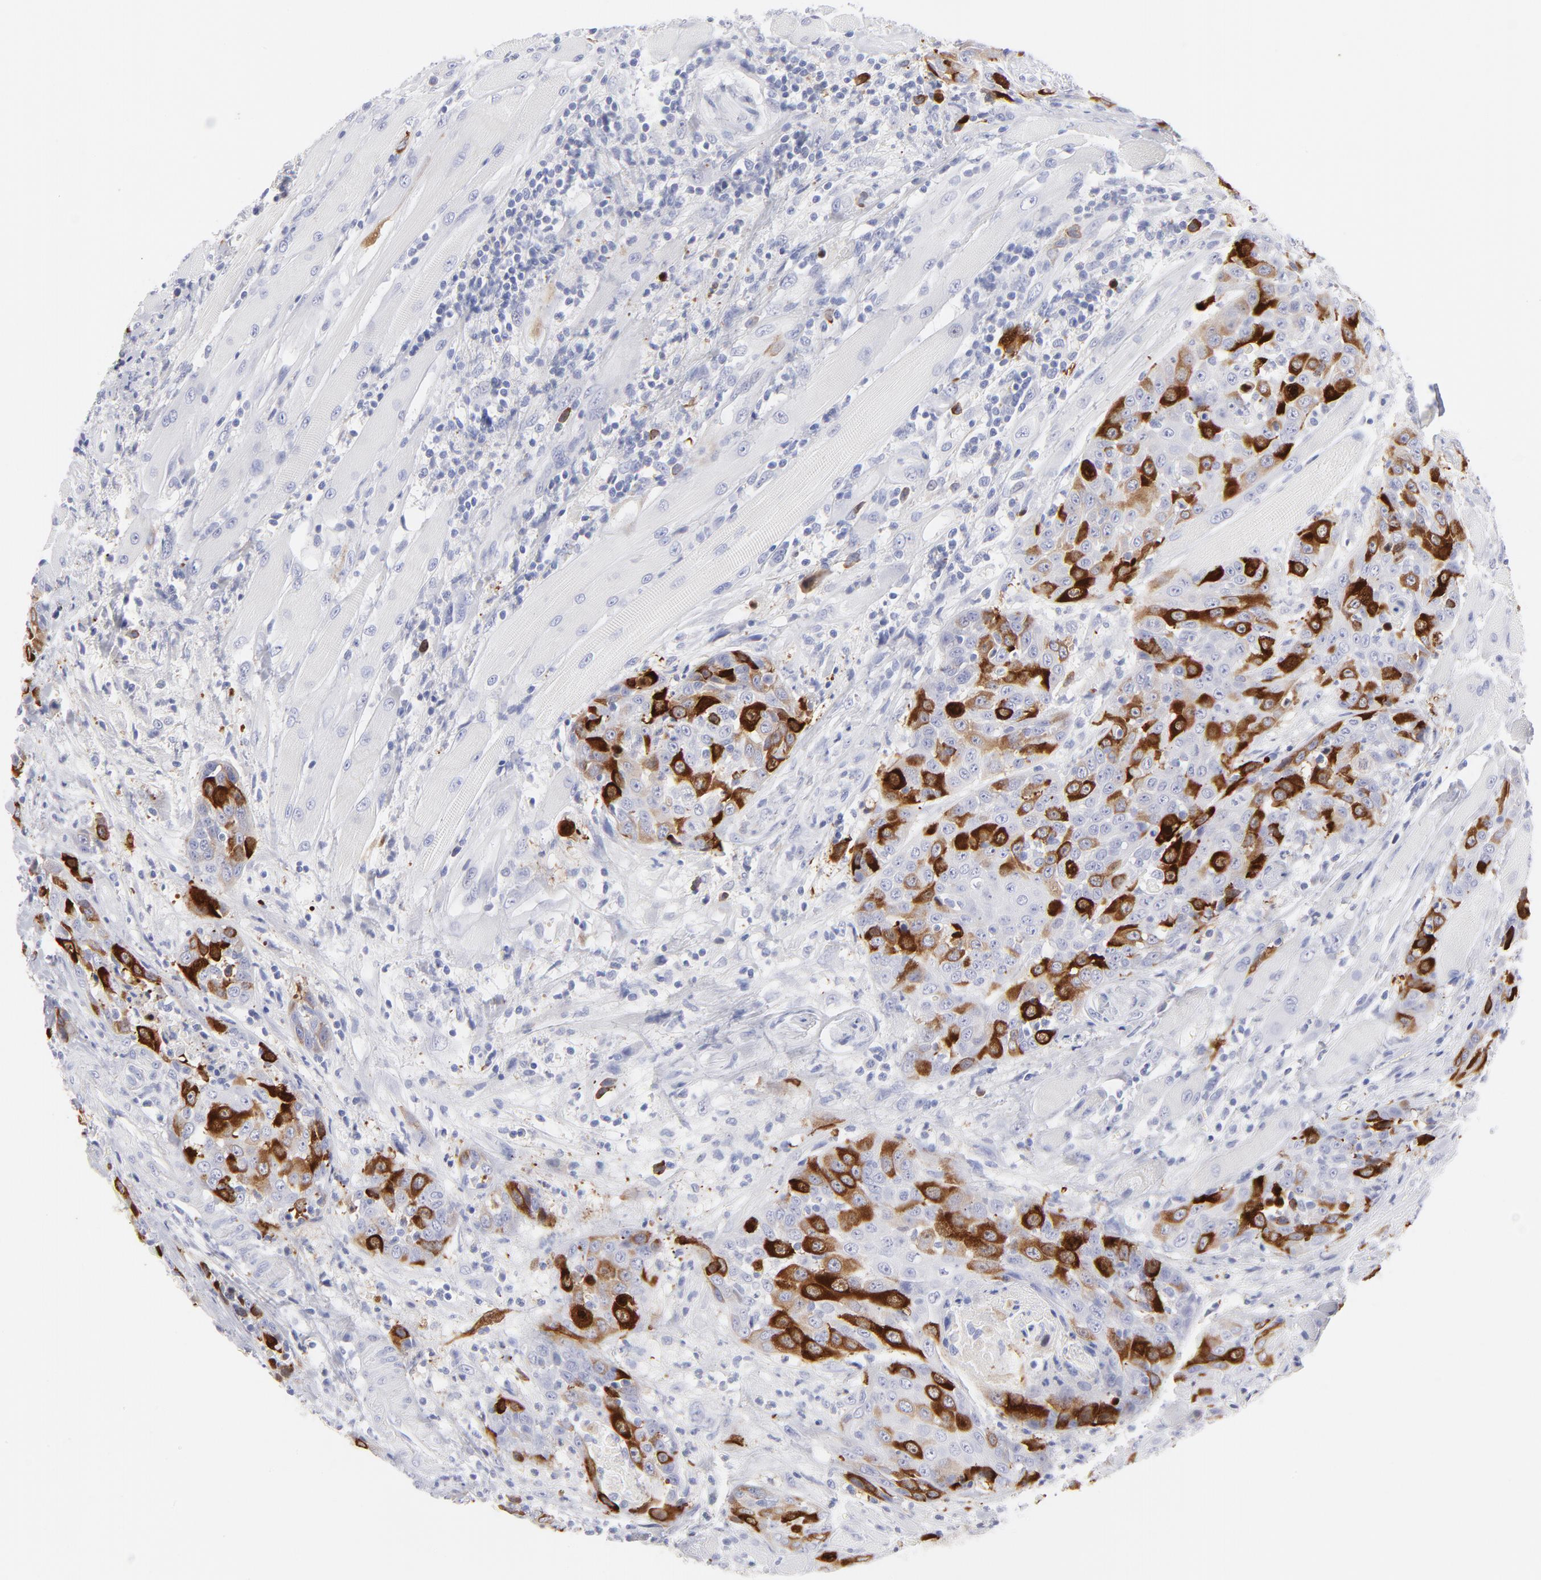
{"staining": {"intensity": "strong", "quantity": "<25%", "location": "cytoplasmic/membranous"}, "tissue": "head and neck cancer", "cell_type": "Tumor cells", "image_type": "cancer", "snomed": [{"axis": "morphology", "description": "Squamous cell carcinoma, NOS"}, {"axis": "topography", "description": "Head-Neck"}], "caption": "IHC of human head and neck cancer shows medium levels of strong cytoplasmic/membranous expression in about <25% of tumor cells. Using DAB (3,3'-diaminobenzidine) (brown) and hematoxylin (blue) stains, captured at high magnification using brightfield microscopy.", "gene": "CCNB1", "patient": {"sex": "female", "age": 84}}